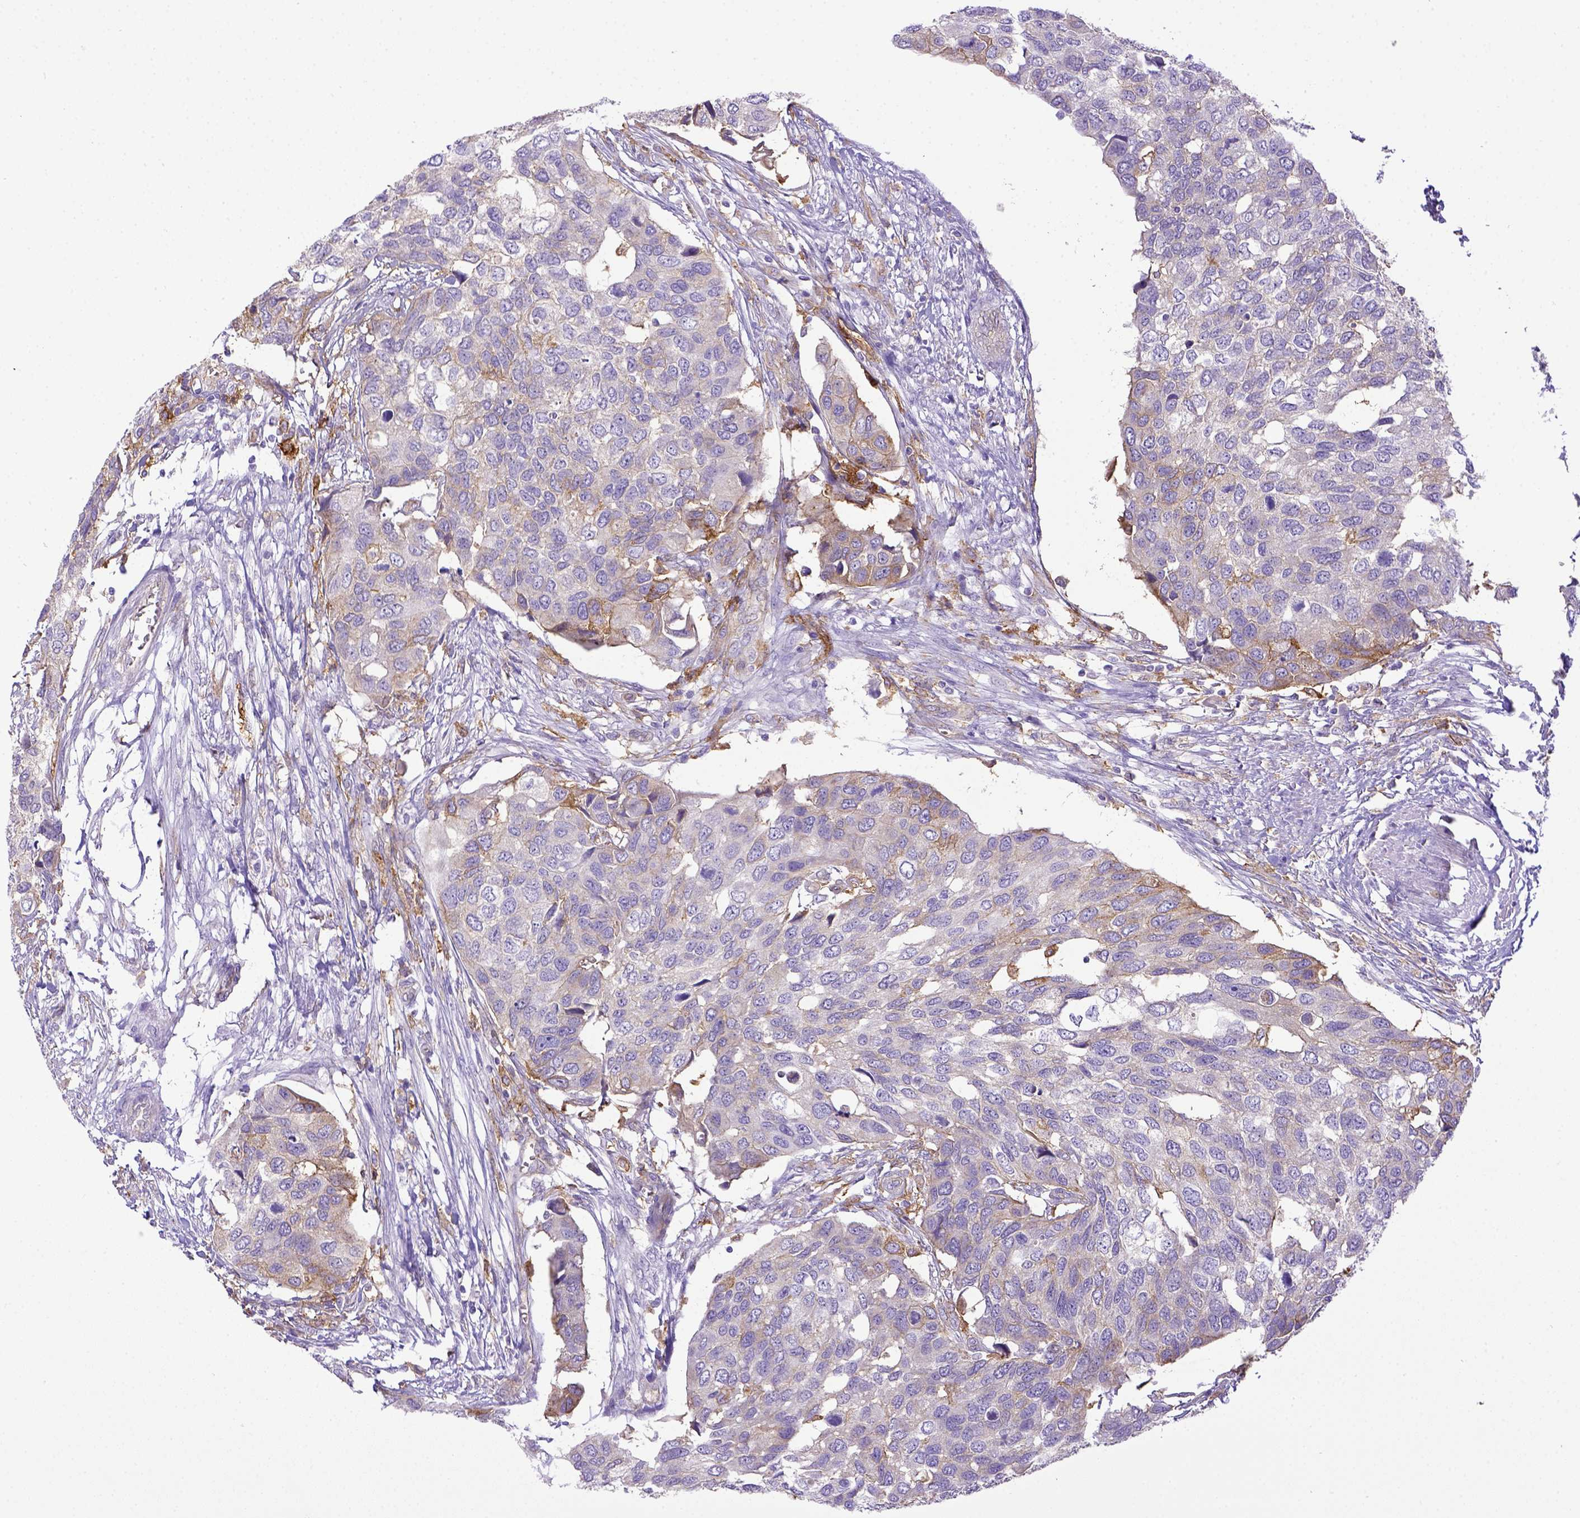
{"staining": {"intensity": "weak", "quantity": "<25%", "location": "cytoplasmic/membranous"}, "tissue": "urothelial cancer", "cell_type": "Tumor cells", "image_type": "cancer", "snomed": [{"axis": "morphology", "description": "Urothelial carcinoma, High grade"}, {"axis": "topography", "description": "Urinary bladder"}], "caption": "DAB immunohistochemical staining of high-grade urothelial carcinoma shows no significant positivity in tumor cells.", "gene": "CD40", "patient": {"sex": "male", "age": 60}}